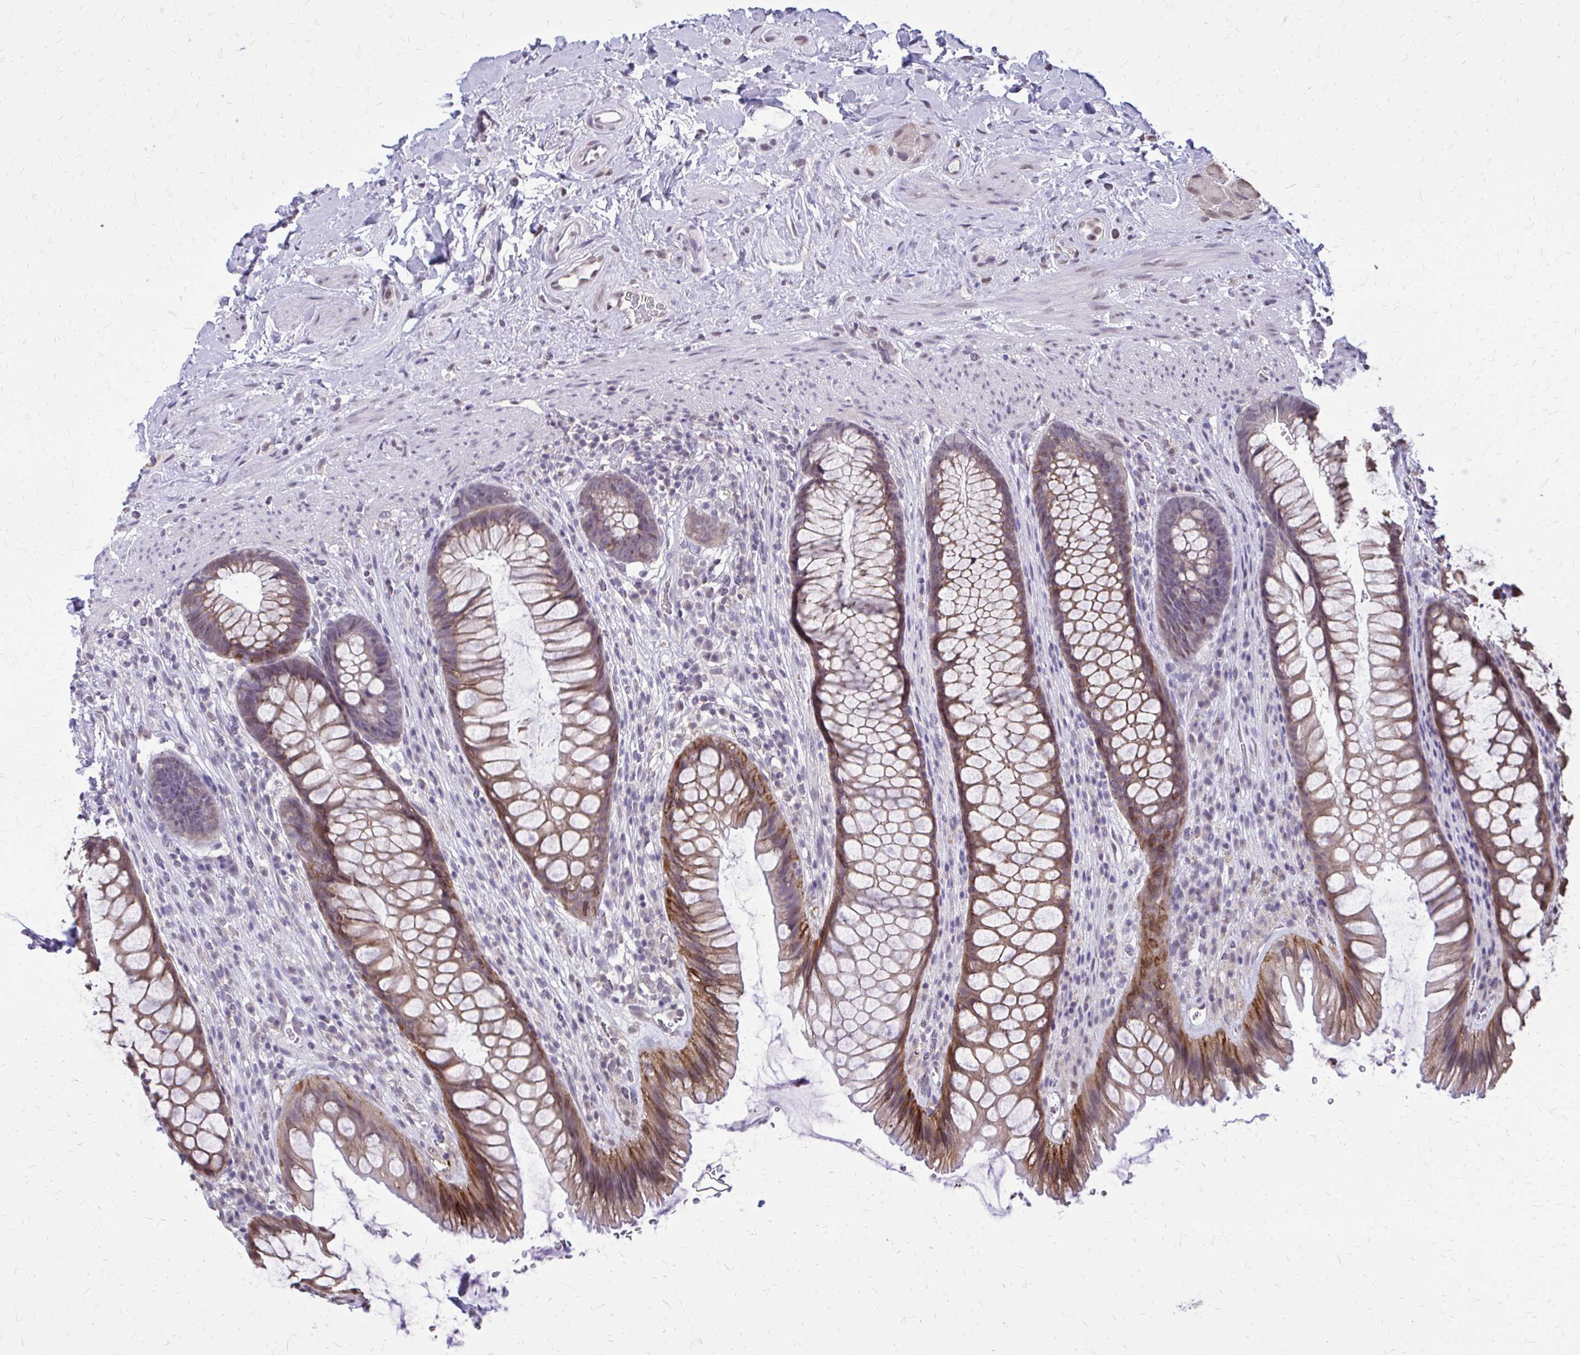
{"staining": {"intensity": "moderate", "quantity": "25%-75%", "location": "cytoplasmic/membranous"}, "tissue": "rectum", "cell_type": "Glandular cells", "image_type": "normal", "snomed": [{"axis": "morphology", "description": "Normal tissue, NOS"}, {"axis": "topography", "description": "Rectum"}], "caption": "High-magnification brightfield microscopy of benign rectum stained with DAB (brown) and counterstained with hematoxylin (blue). glandular cells exhibit moderate cytoplasmic/membranous staining is present in about25%-75% of cells.", "gene": "AKAP5", "patient": {"sex": "male", "age": 53}}